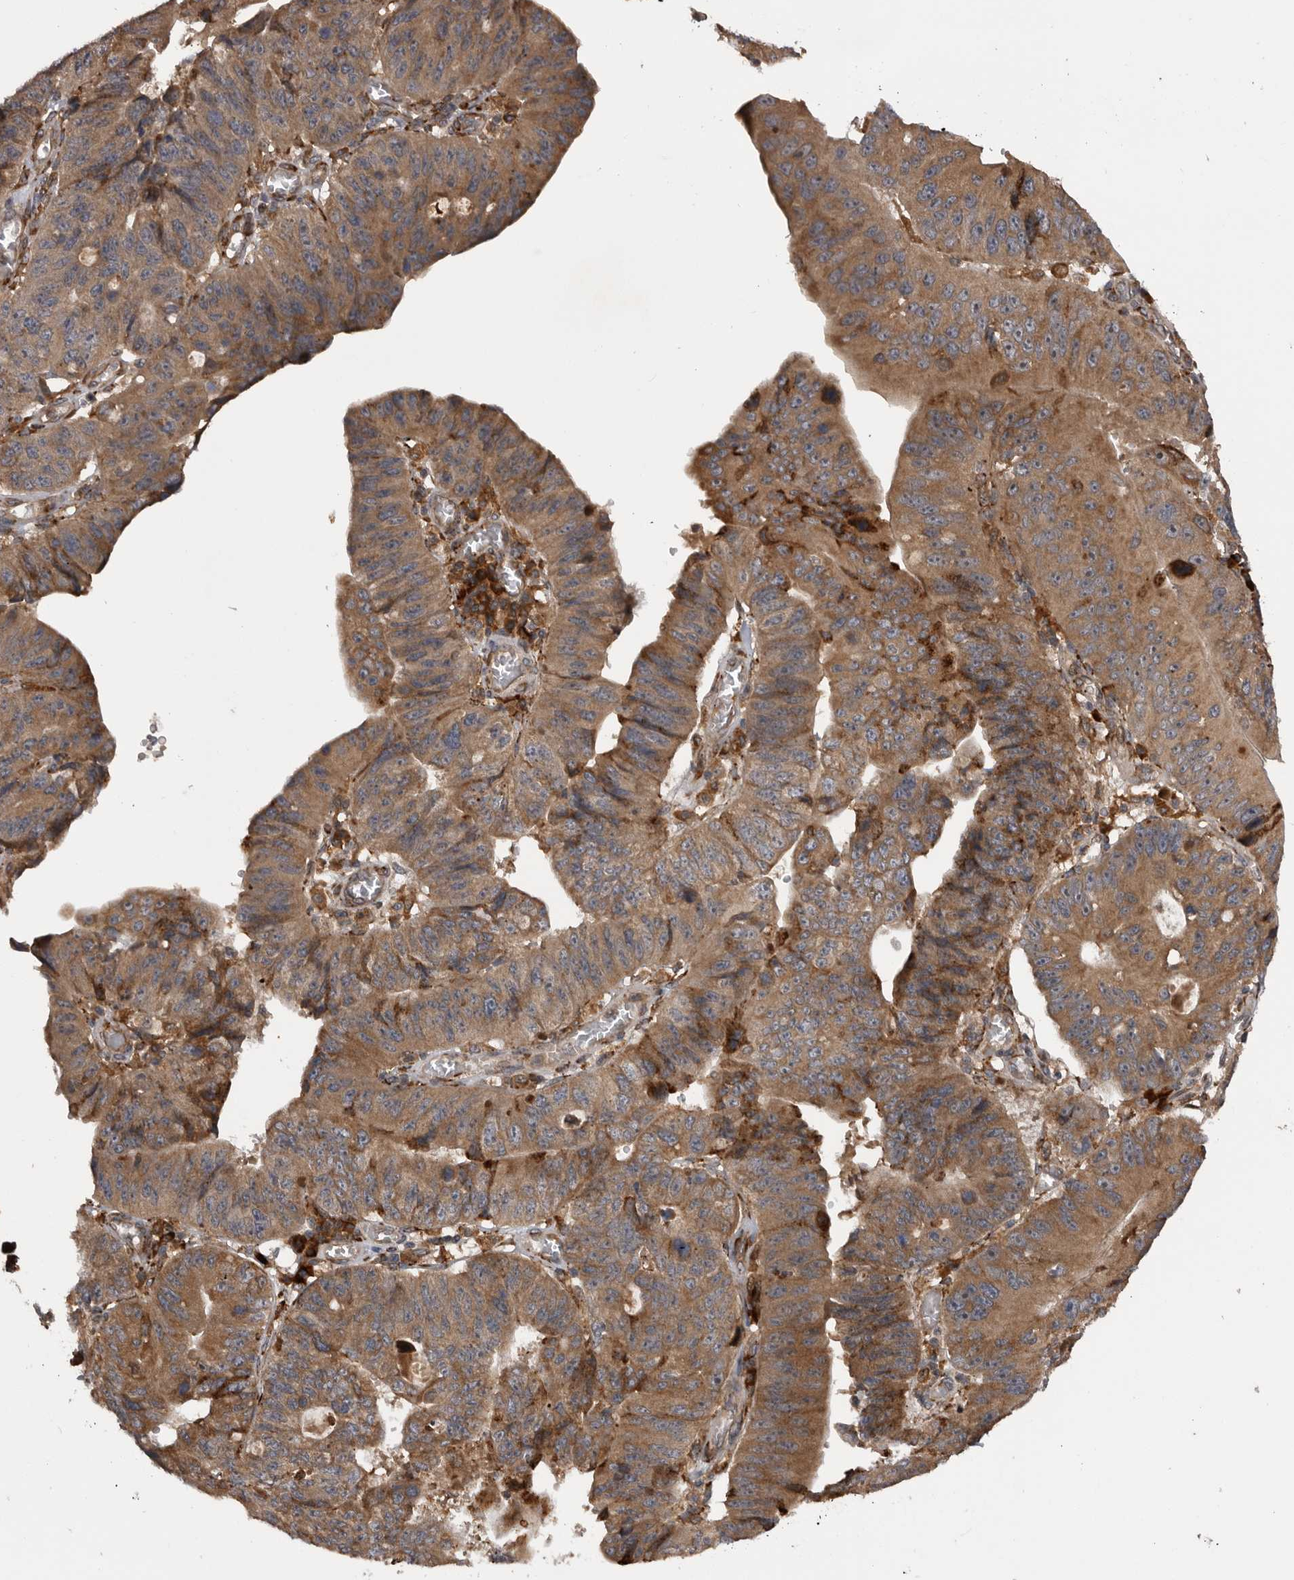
{"staining": {"intensity": "moderate", "quantity": ">75%", "location": "cytoplasmic/membranous"}, "tissue": "stomach cancer", "cell_type": "Tumor cells", "image_type": "cancer", "snomed": [{"axis": "morphology", "description": "Adenocarcinoma, NOS"}, {"axis": "topography", "description": "Stomach"}], "caption": "Human stomach adenocarcinoma stained with a brown dye demonstrates moderate cytoplasmic/membranous positive expression in approximately >75% of tumor cells.", "gene": "RAB3GAP2", "patient": {"sex": "male", "age": 59}}